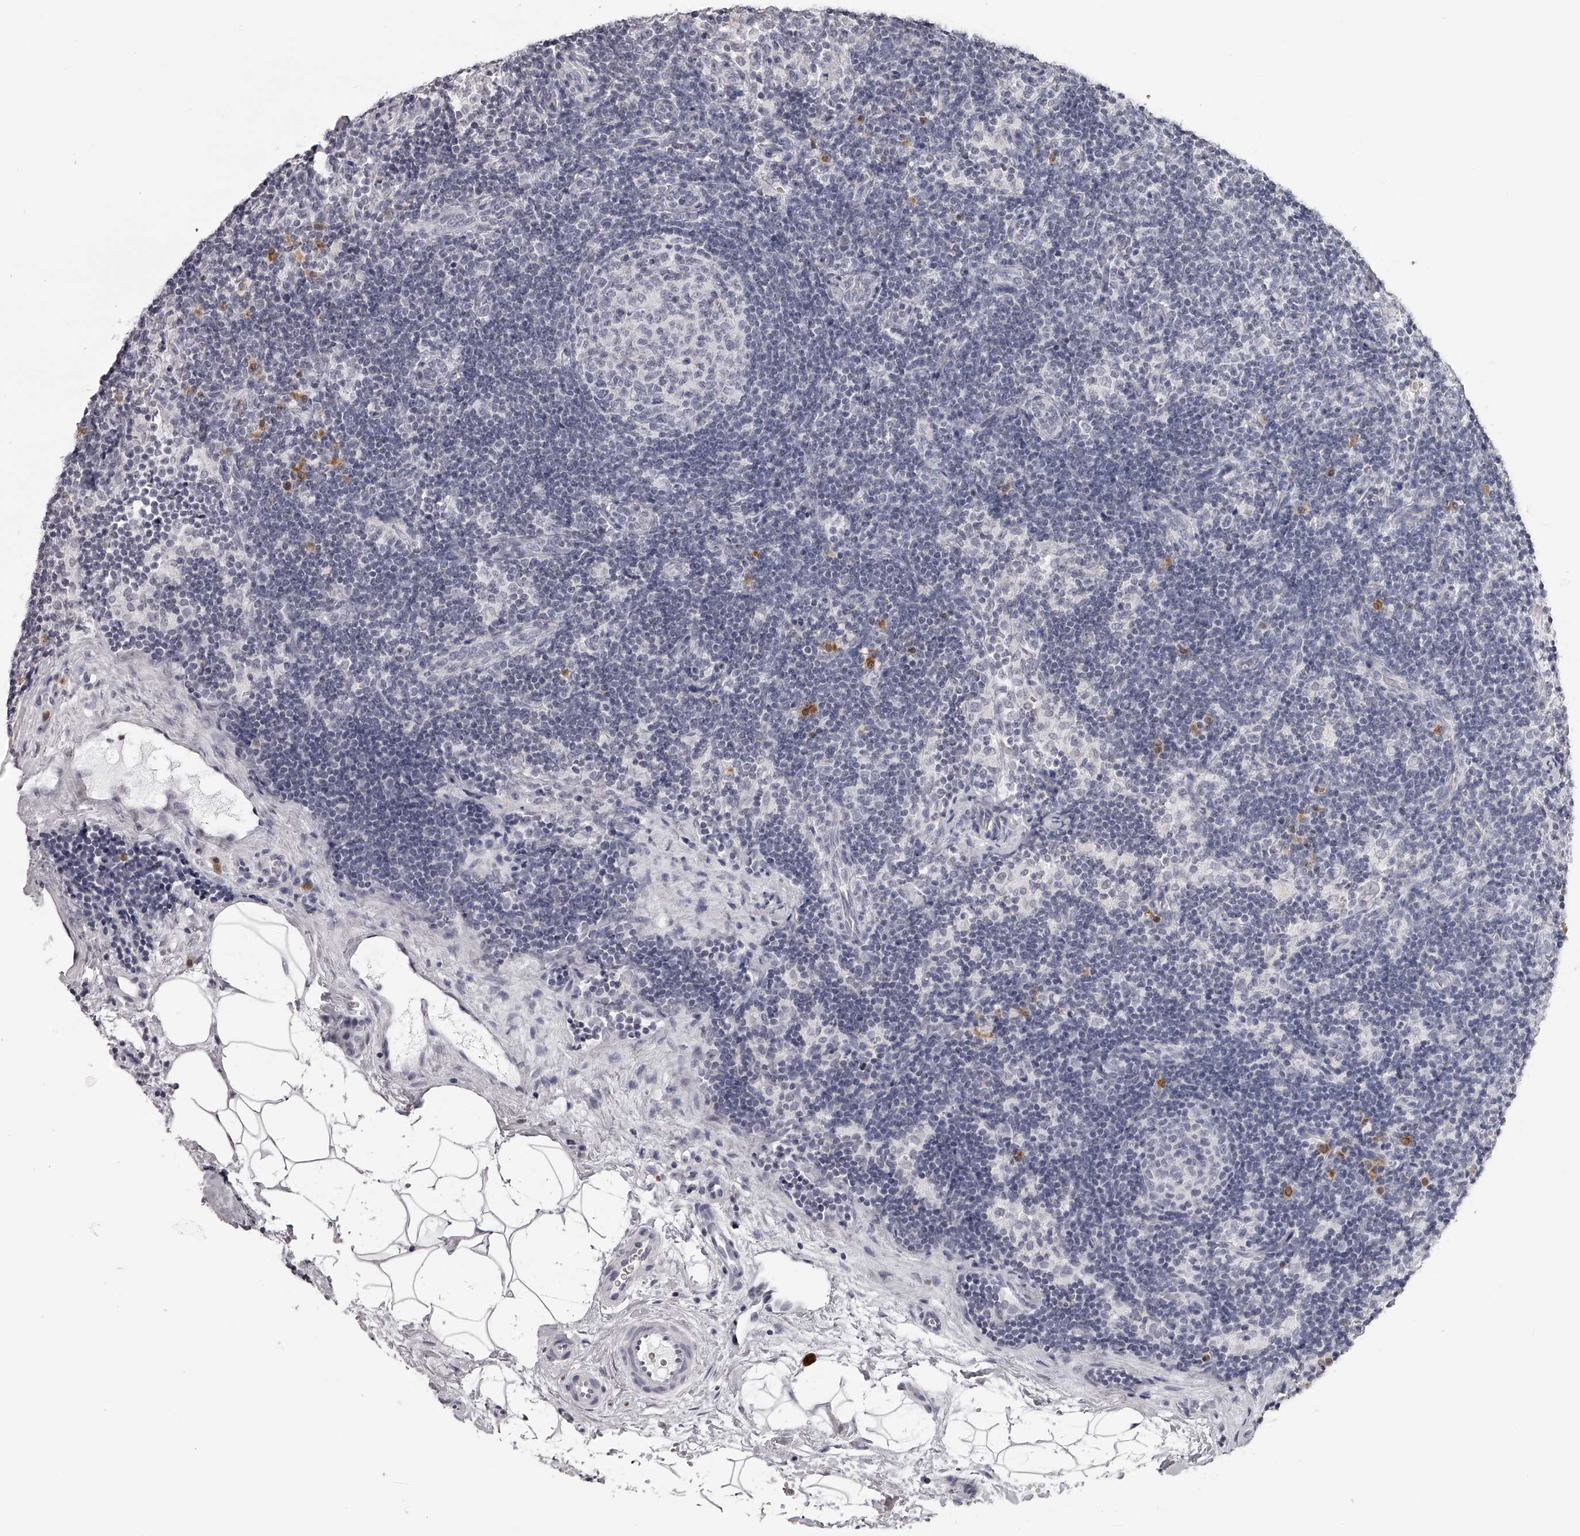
{"staining": {"intensity": "negative", "quantity": "none", "location": "none"}, "tissue": "lymph node", "cell_type": "Germinal center cells", "image_type": "normal", "snomed": [{"axis": "morphology", "description": "Normal tissue, NOS"}, {"axis": "topography", "description": "Lymph node"}], "caption": "Lymph node stained for a protein using IHC exhibits no expression germinal center cells.", "gene": "SEC11C", "patient": {"sex": "female", "age": 22}}